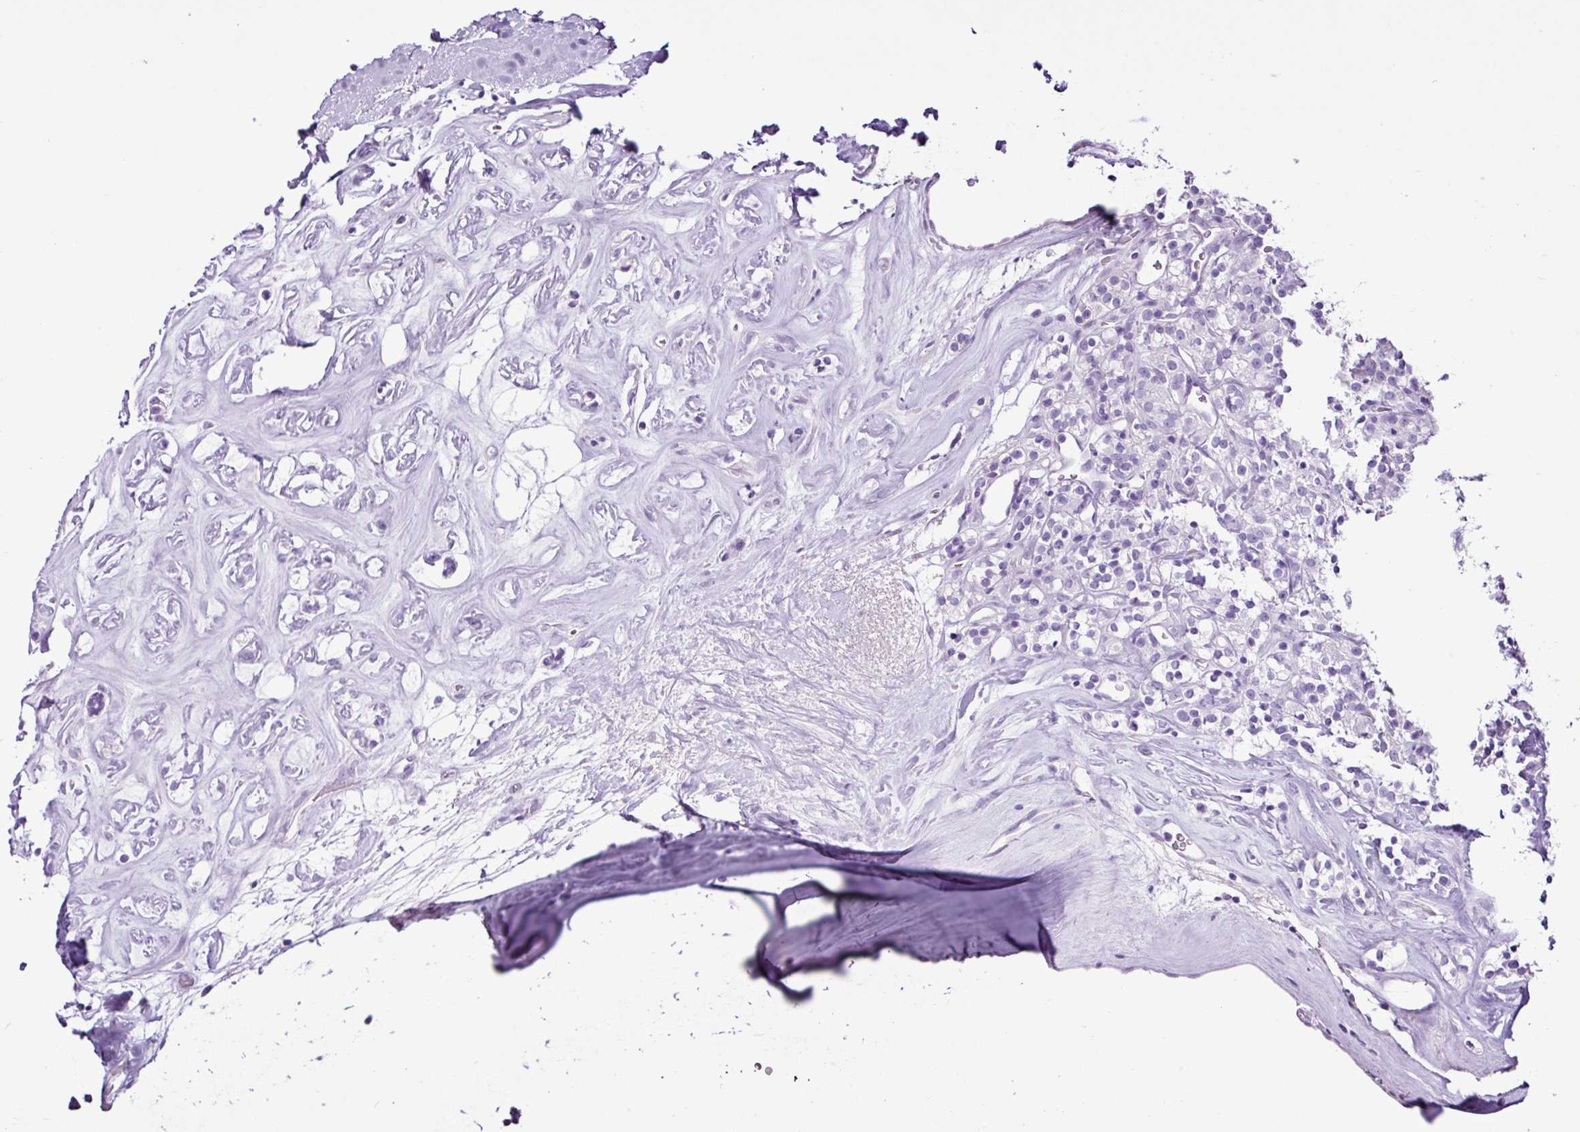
{"staining": {"intensity": "negative", "quantity": "none", "location": "none"}, "tissue": "renal cancer", "cell_type": "Tumor cells", "image_type": "cancer", "snomed": [{"axis": "morphology", "description": "Adenocarcinoma, NOS"}, {"axis": "topography", "description": "Kidney"}], "caption": "A micrograph of adenocarcinoma (renal) stained for a protein reveals no brown staining in tumor cells.", "gene": "PGR", "patient": {"sex": "male", "age": 77}}